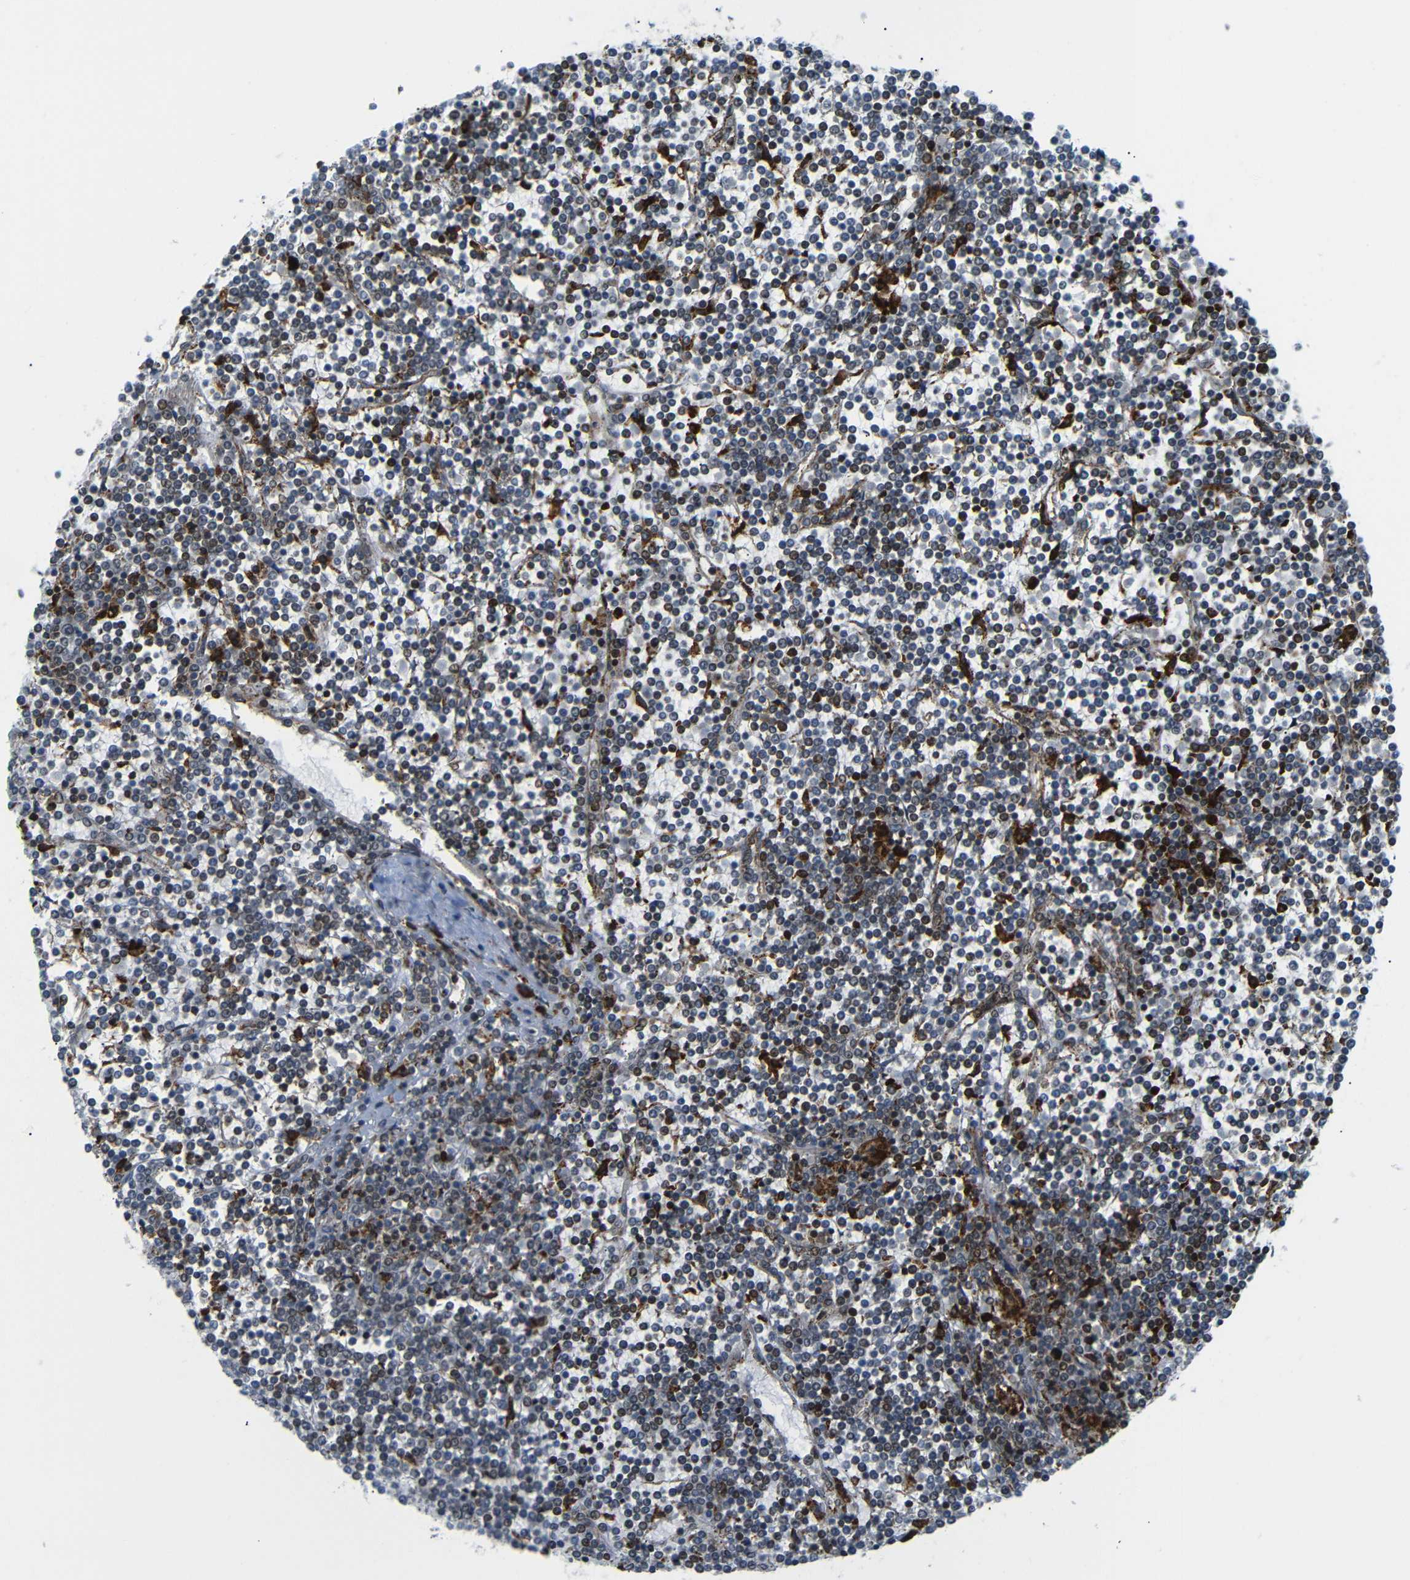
{"staining": {"intensity": "moderate", "quantity": "<25%", "location": "nuclear"}, "tissue": "lymphoma", "cell_type": "Tumor cells", "image_type": "cancer", "snomed": [{"axis": "morphology", "description": "Malignant lymphoma, non-Hodgkin's type, Low grade"}, {"axis": "topography", "description": "Spleen"}], "caption": "IHC photomicrograph of human lymphoma stained for a protein (brown), which shows low levels of moderate nuclear expression in about <25% of tumor cells.", "gene": "SPCS2", "patient": {"sex": "female", "age": 19}}